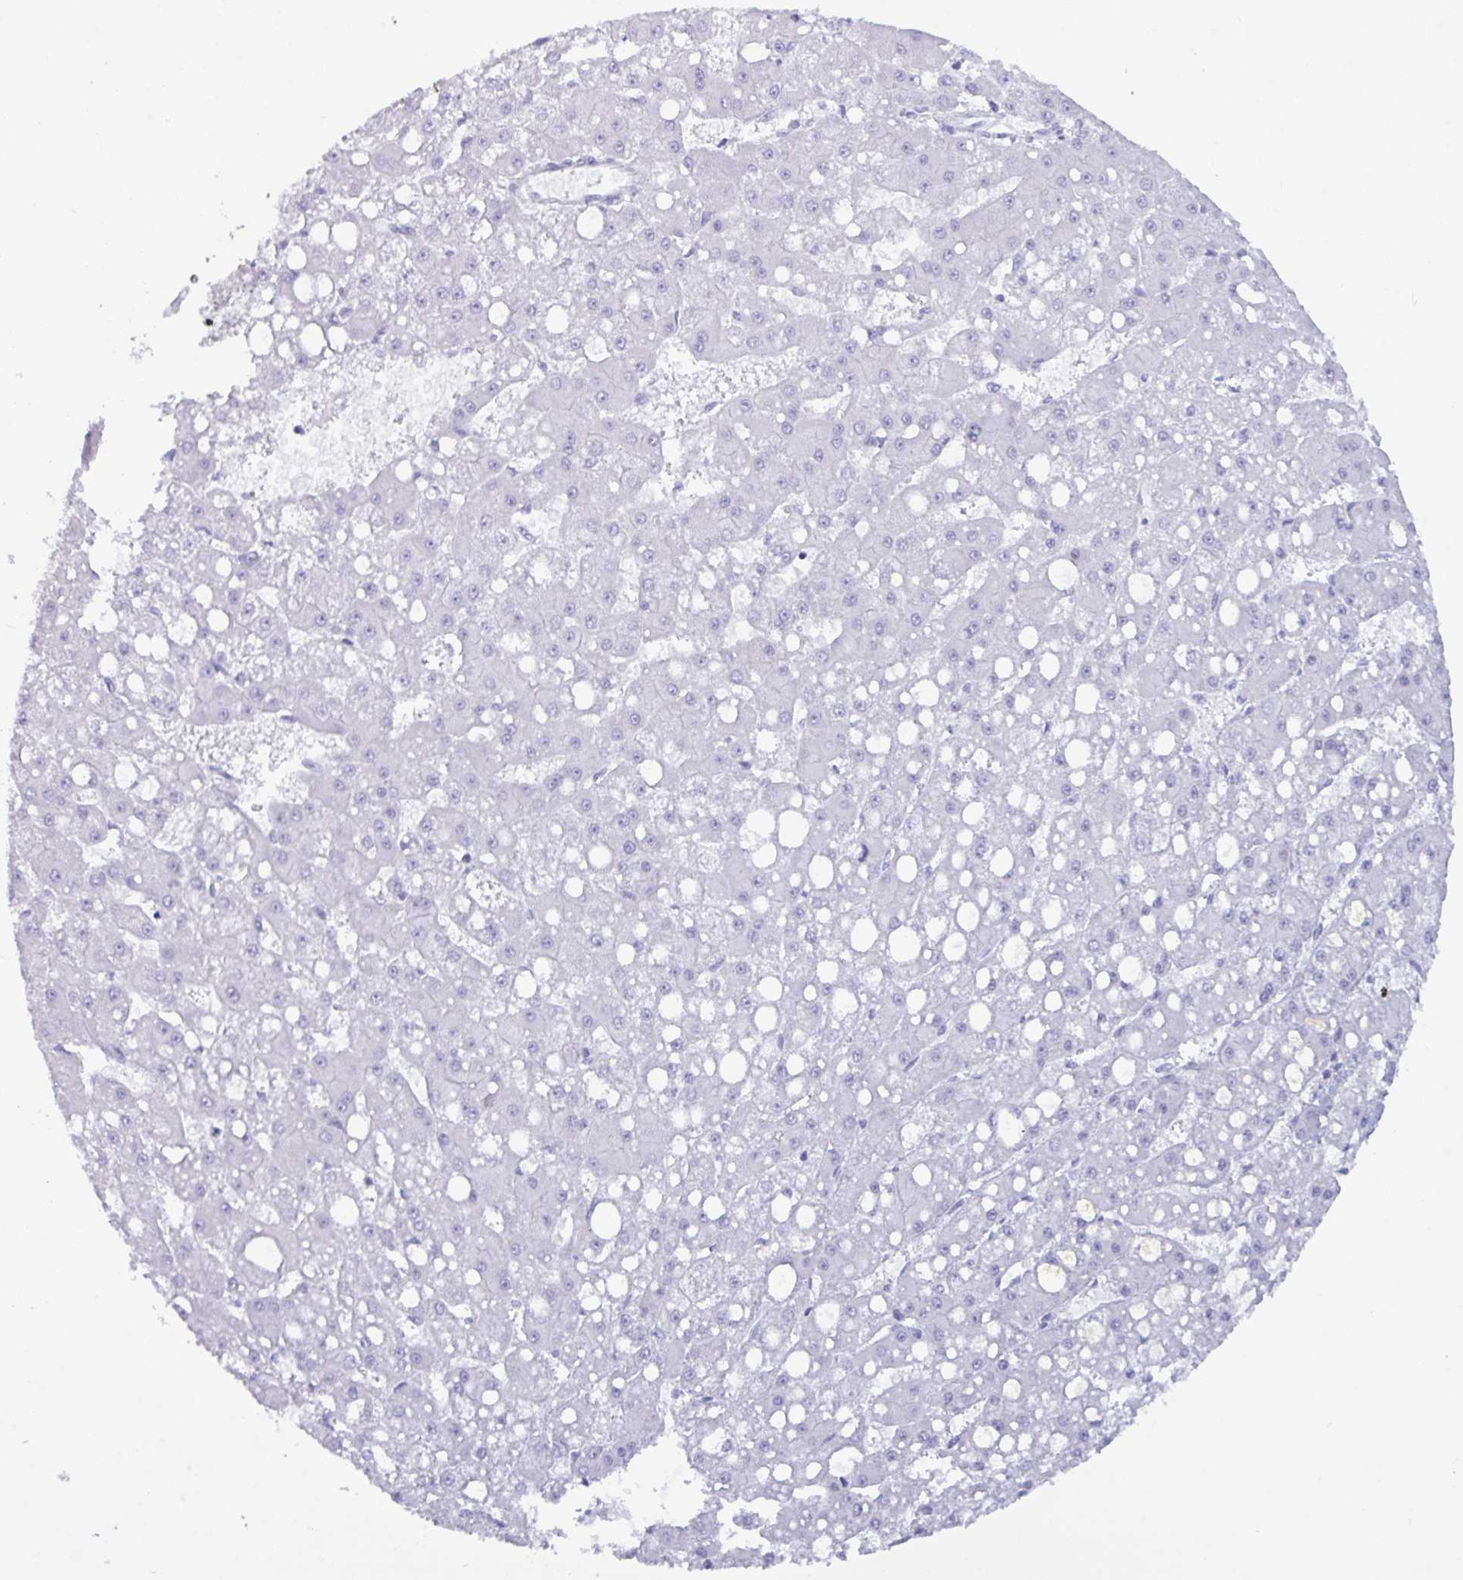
{"staining": {"intensity": "negative", "quantity": "none", "location": "none"}, "tissue": "liver cancer", "cell_type": "Tumor cells", "image_type": "cancer", "snomed": [{"axis": "morphology", "description": "Carcinoma, Hepatocellular, NOS"}, {"axis": "topography", "description": "Liver"}], "caption": "DAB immunohistochemical staining of human hepatocellular carcinoma (liver) exhibits no significant staining in tumor cells.", "gene": "TNNC1", "patient": {"sex": "male", "age": 67}}